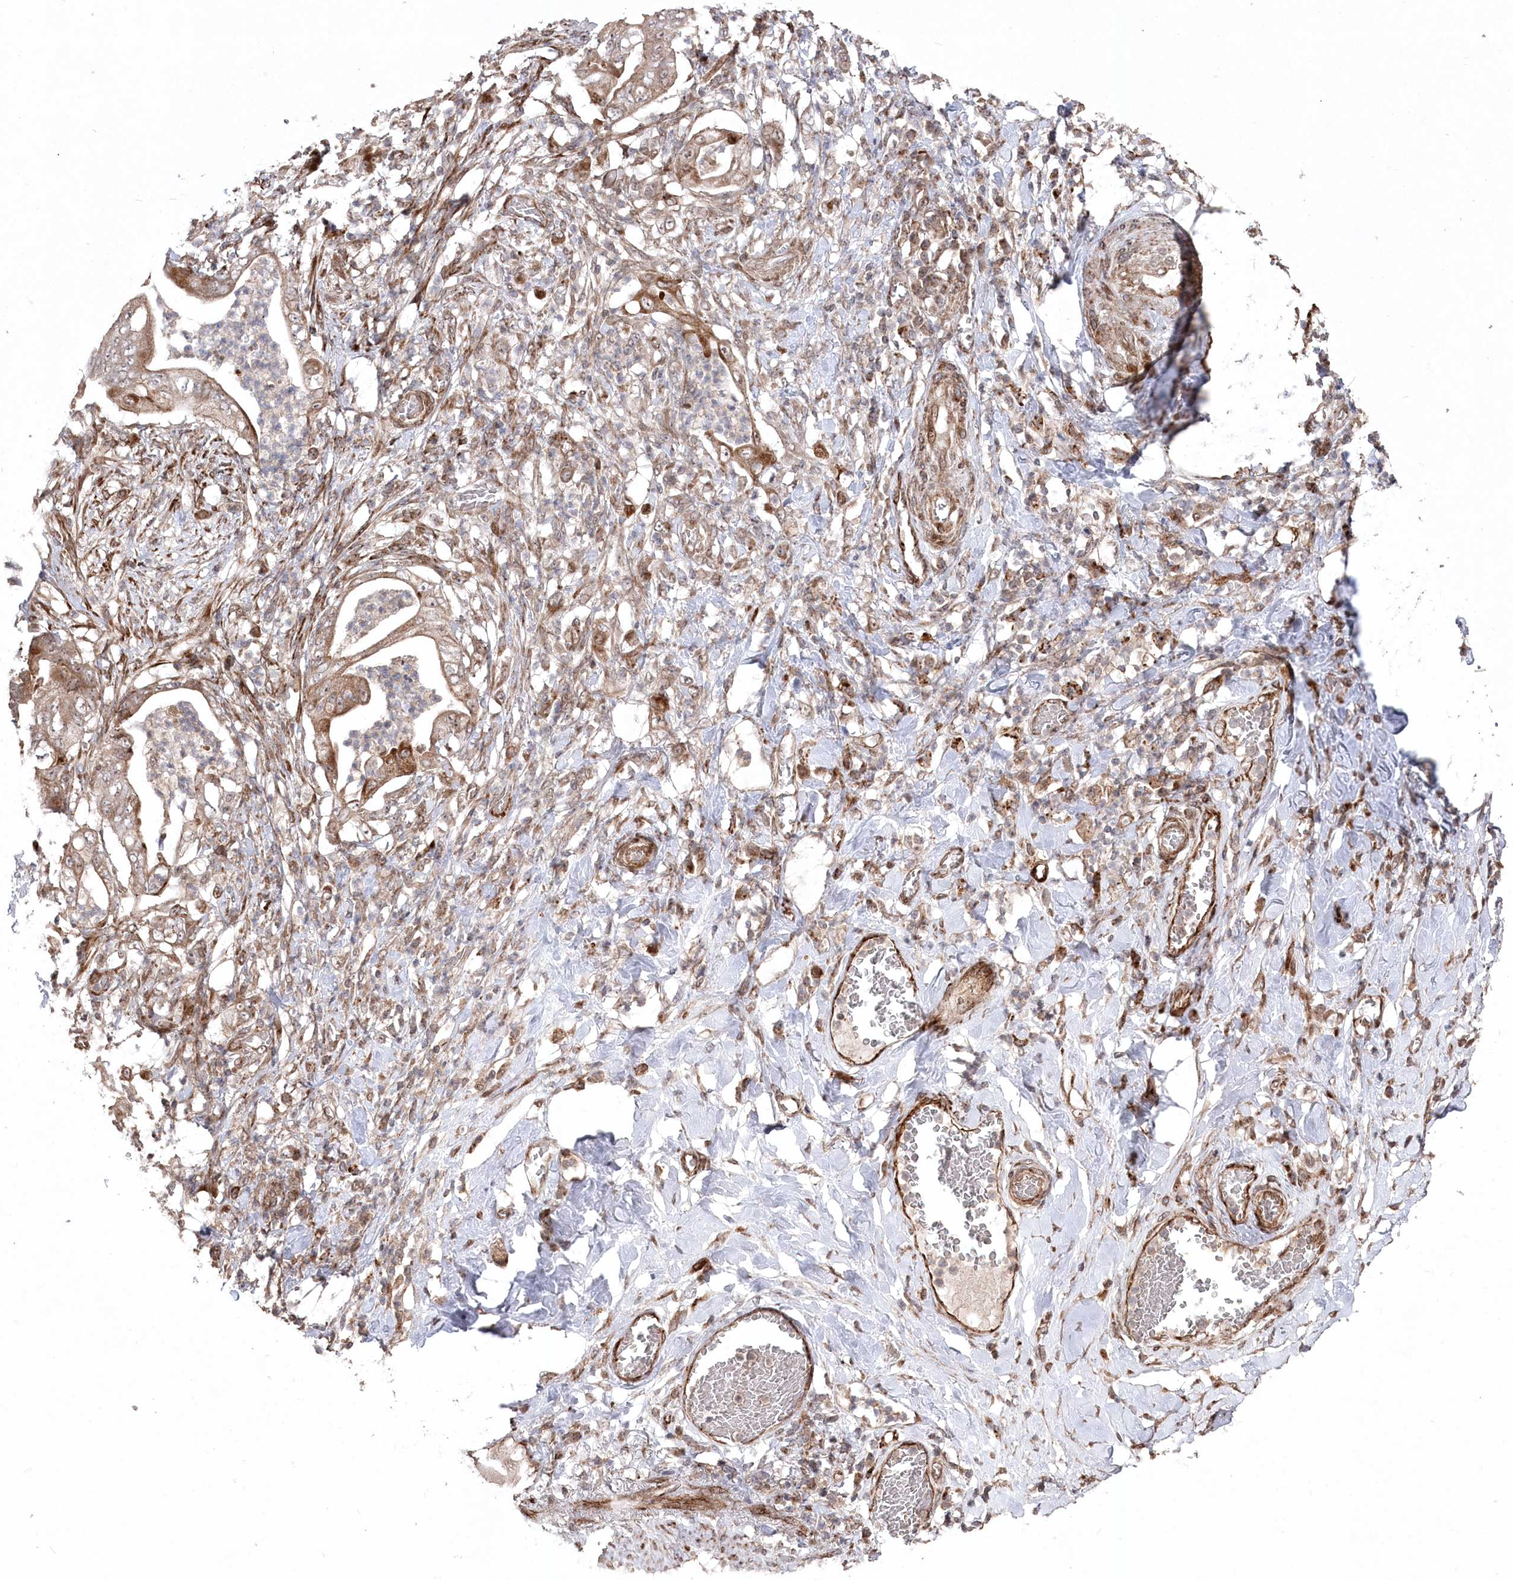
{"staining": {"intensity": "weak", "quantity": ">75%", "location": "cytoplasmic/membranous"}, "tissue": "stomach cancer", "cell_type": "Tumor cells", "image_type": "cancer", "snomed": [{"axis": "morphology", "description": "Adenocarcinoma, NOS"}, {"axis": "topography", "description": "Stomach"}], "caption": "Immunohistochemical staining of stomach cancer demonstrates low levels of weak cytoplasmic/membranous staining in approximately >75% of tumor cells.", "gene": "POLR3A", "patient": {"sex": "female", "age": 73}}